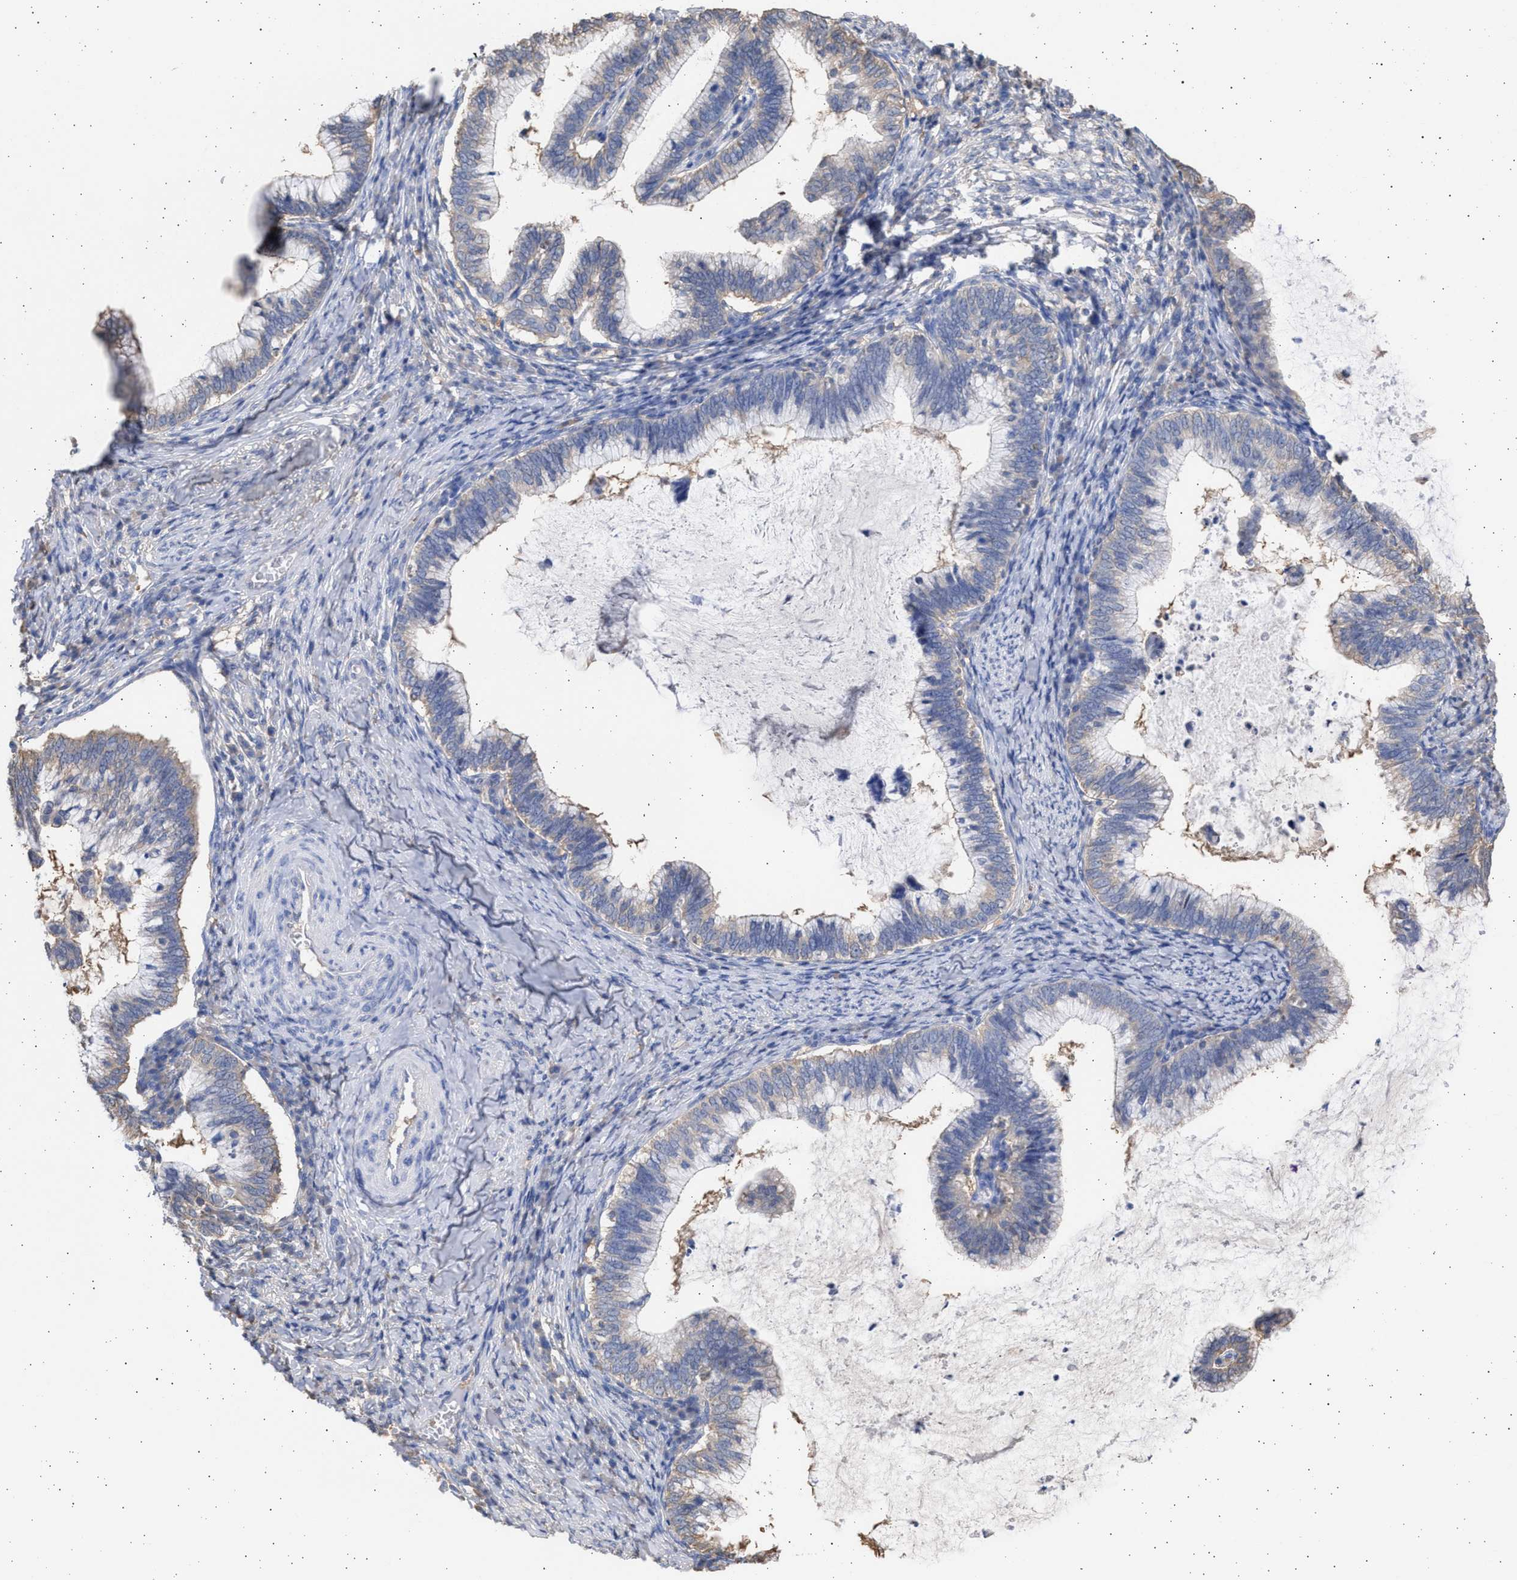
{"staining": {"intensity": "weak", "quantity": "<25%", "location": "cytoplasmic/membranous"}, "tissue": "cervical cancer", "cell_type": "Tumor cells", "image_type": "cancer", "snomed": [{"axis": "morphology", "description": "Adenocarcinoma, NOS"}, {"axis": "topography", "description": "Cervix"}], "caption": "Tumor cells are negative for brown protein staining in cervical cancer.", "gene": "ALDOC", "patient": {"sex": "female", "age": 36}}